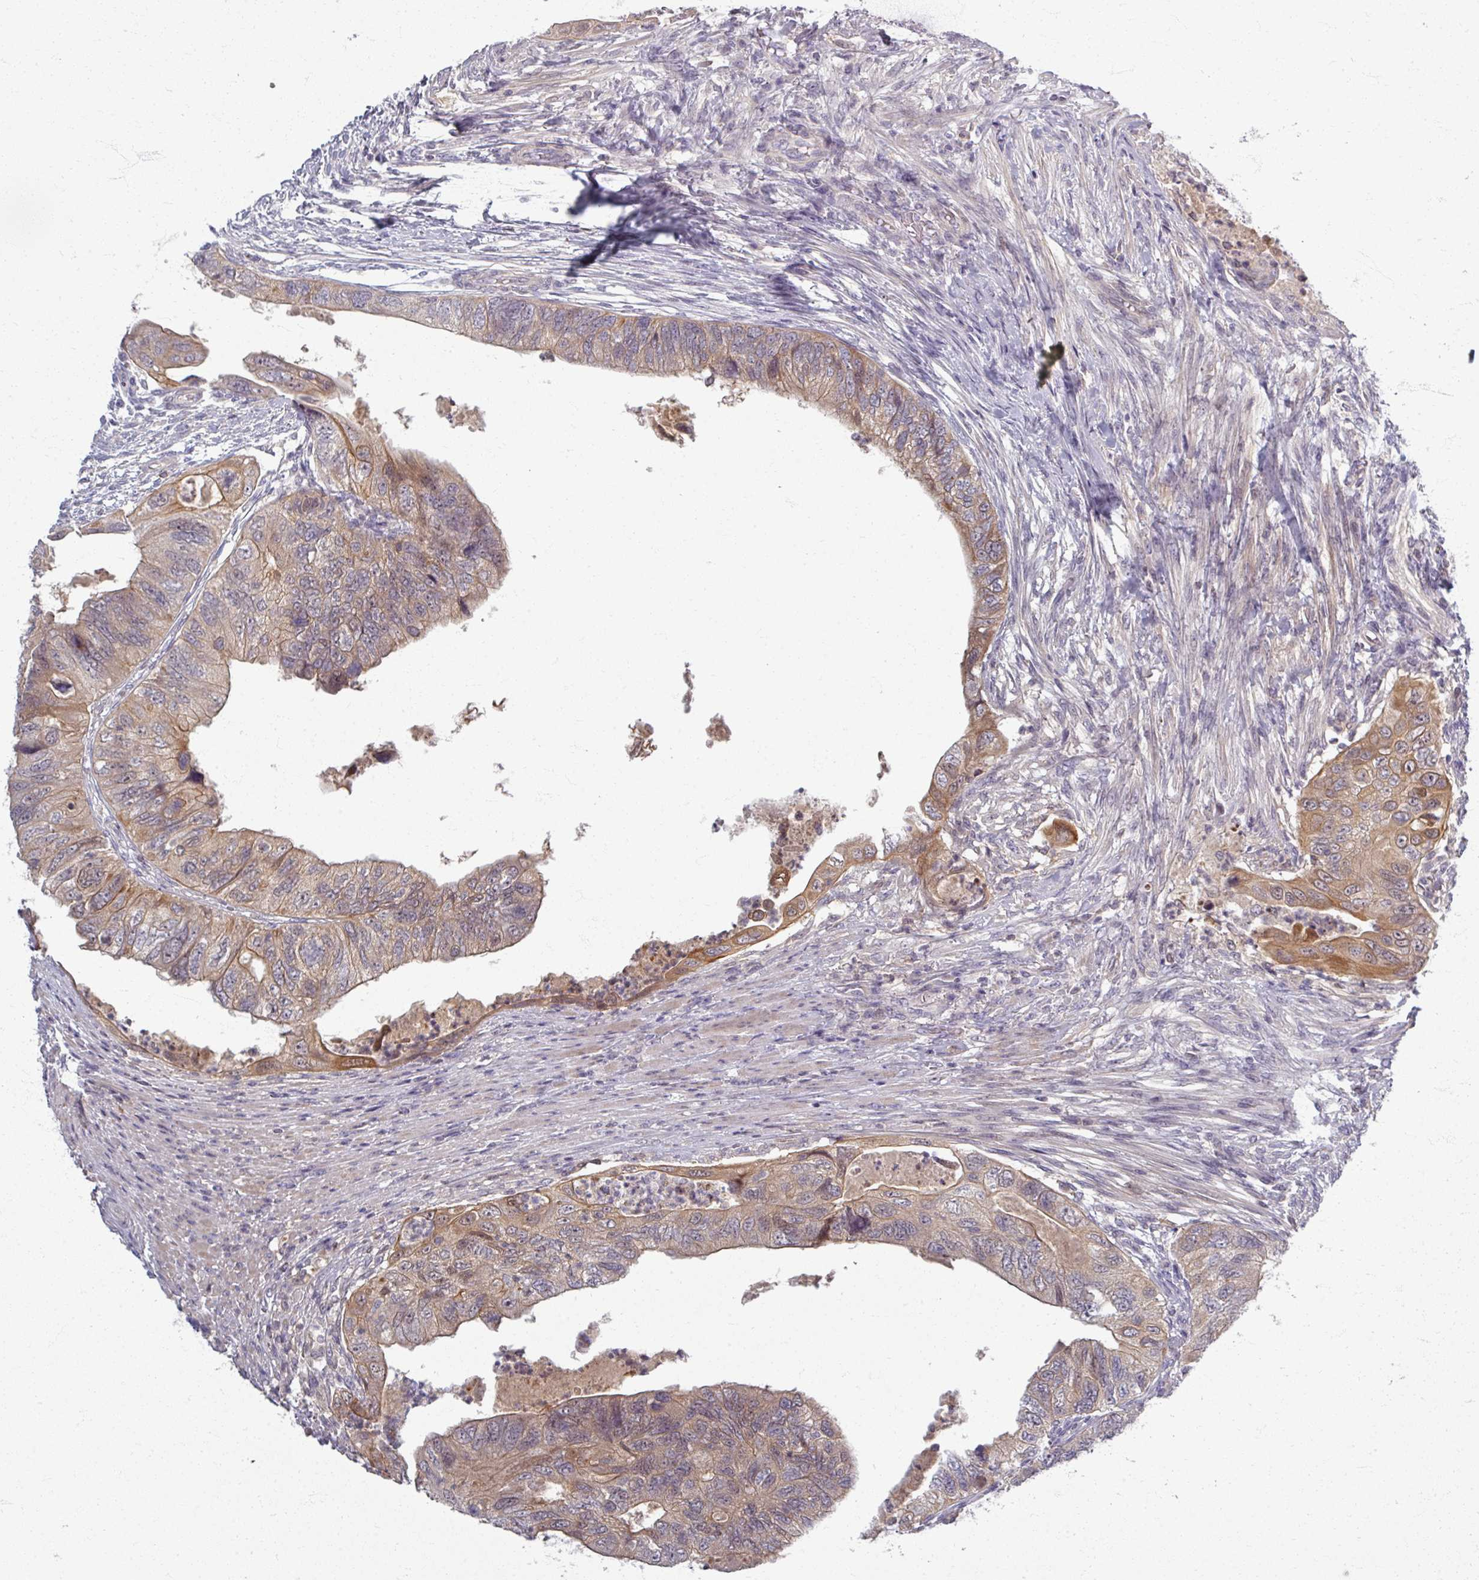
{"staining": {"intensity": "moderate", "quantity": ">75%", "location": "cytoplasmic/membranous"}, "tissue": "colorectal cancer", "cell_type": "Tumor cells", "image_type": "cancer", "snomed": [{"axis": "morphology", "description": "Adenocarcinoma, NOS"}, {"axis": "topography", "description": "Rectum"}], "caption": "Colorectal adenocarcinoma stained with a protein marker displays moderate staining in tumor cells.", "gene": "TTLL7", "patient": {"sex": "male", "age": 63}}